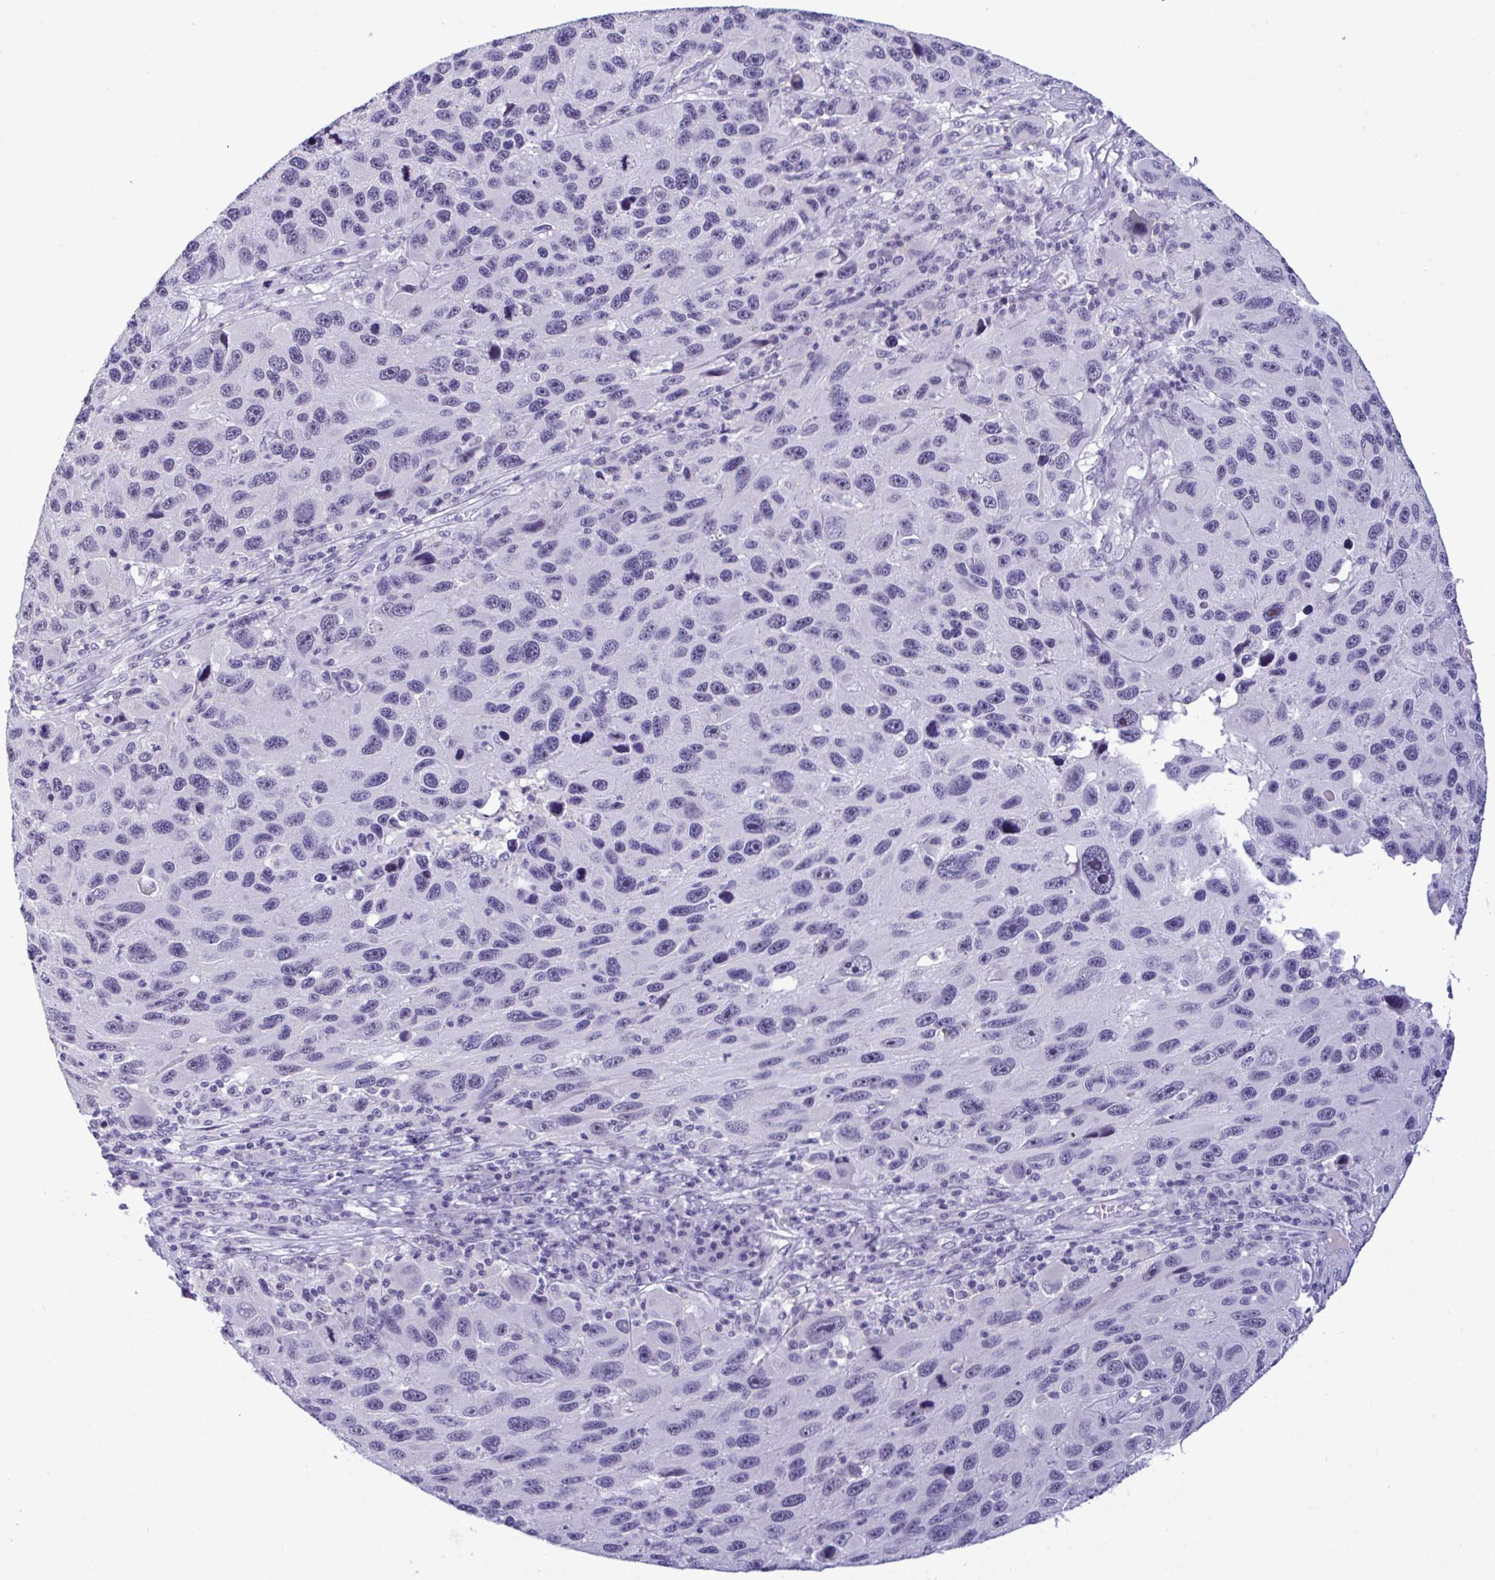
{"staining": {"intensity": "negative", "quantity": "none", "location": "none"}, "tissue": "melanoma", "cell_type": "Tumor cells", "image_type": "cancer", "snomed": [{"axis": "morphology", "description": "Malignant melanoma, NOS"}, {"axis": "topography", "description": "Skin"}], "caption": "Melanoma stained for a protein using immunohistochemistry (IHC) displays no expression tumor cells.", "gene": "YBX2", "patient": {"sex": "male", "age": 53}}